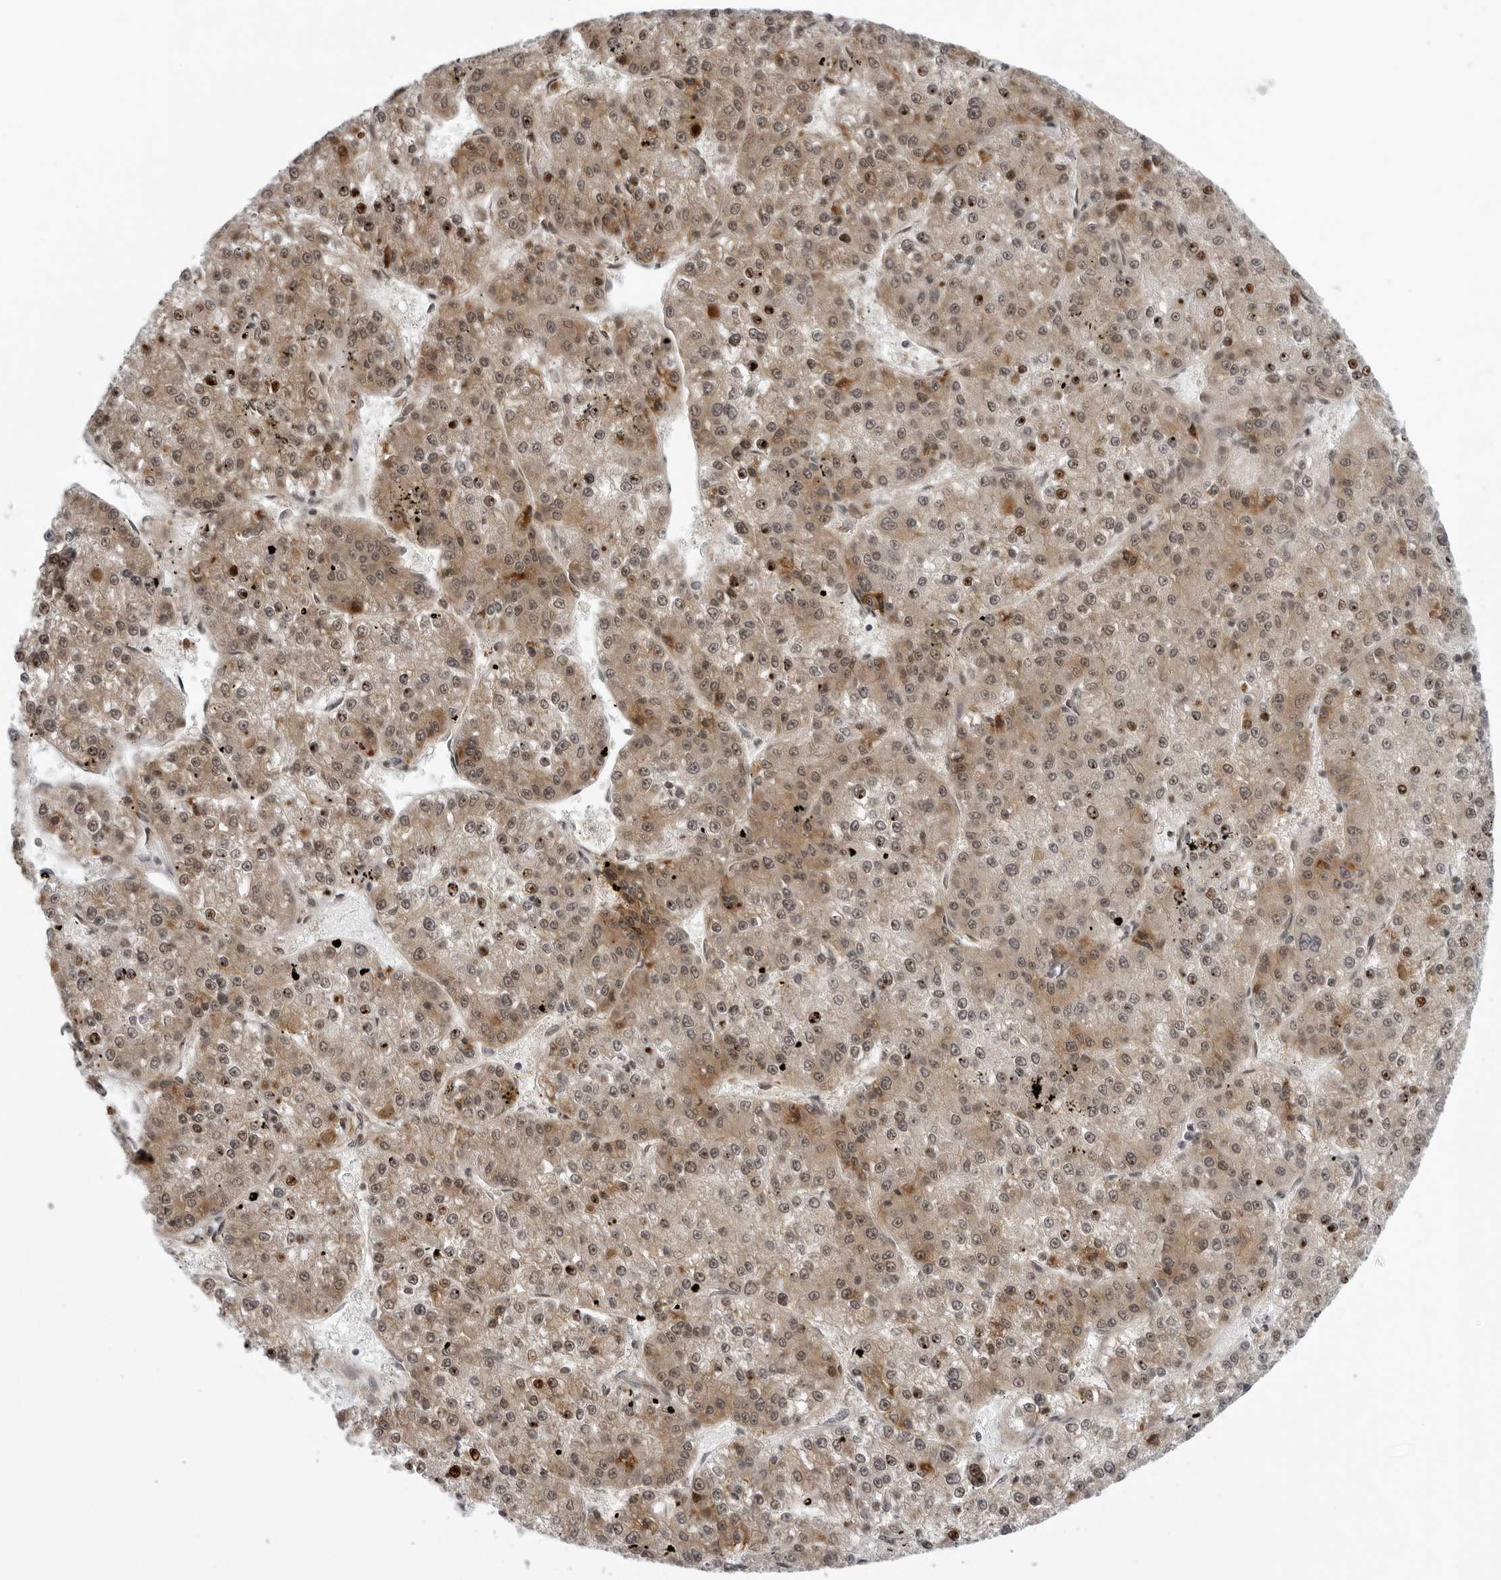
{"staining": {"intensity": "moderate", "quantity": ">75%", "location": "cytoplasmic/membranous,nuclear"}, "tissue": "liver cancer", "cell_type": "Tumor cells", "image_type": "cancer", "snomed": [{"axis": "morphology", "description": "Carcinoma, Hepatocellular, NOS"}, {"axis": "topography", "description": "Liver"}], "caption": "About >75% of tumor cells in liver cancer demonstrate moderate cytoplasmic/membranous and nuclear protein staining as visualized by brown immunohistochemical staining.", "gene": "GCSAML", "patient": {"sex": "female", "age": 73}}